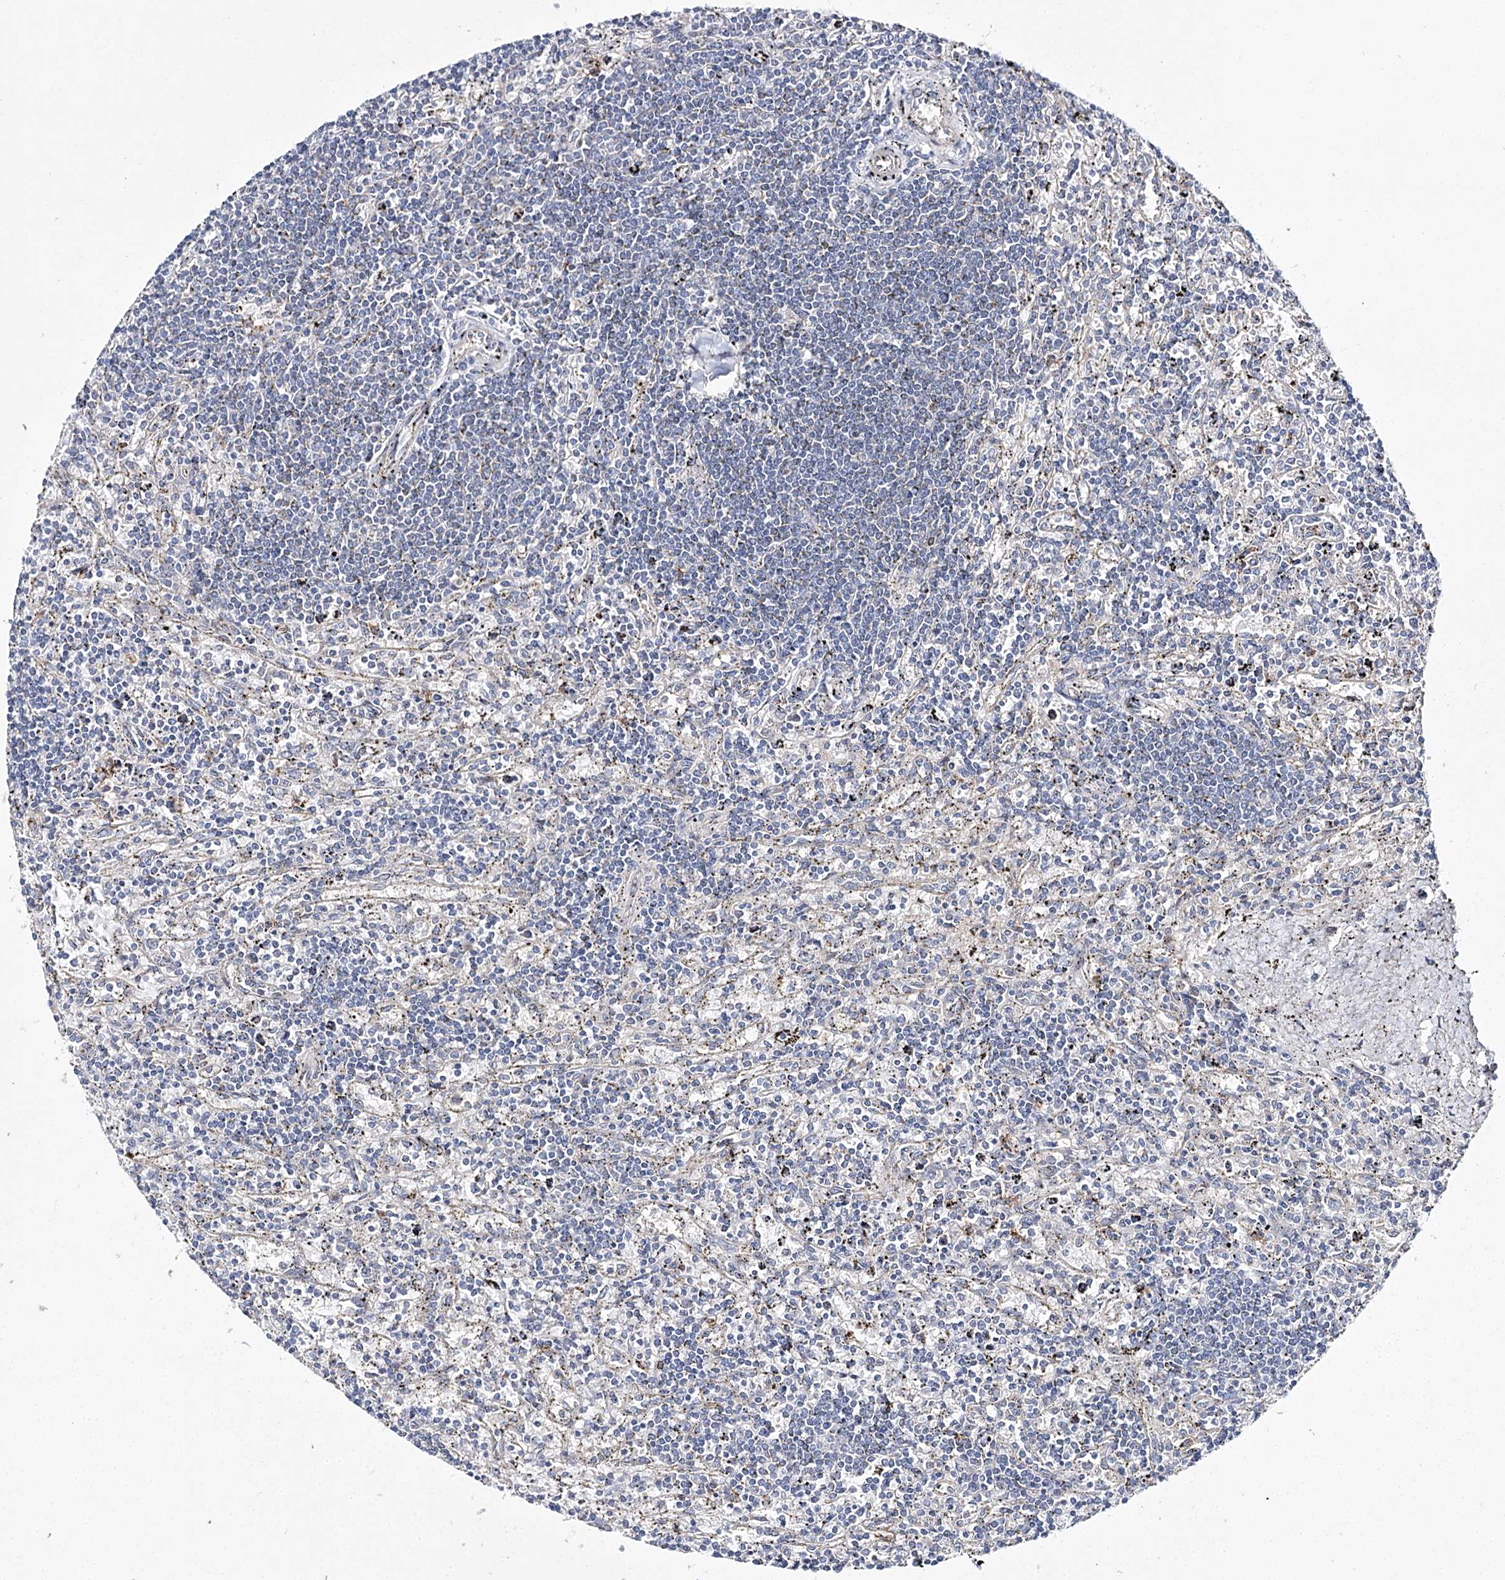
{"staining": {"intensity": "negative", "quantity": "none", "location": "none"}, "tissue": "lymphoma", "cell_type": "Tumor cells", "image_type": "cancer", "snomed": [{"axis": "morphology", "description": "Malignant lymphoma, non-Hodgkin's type, Low grade"}, {"axis": "topography", "description": "Spleen"}], "caption": "The IHC histopathology image has no significant expression in tumor cells of malignant lymphoma, non-Hodgkin's type (low-grade) tissue.", "gene": "ARHGAP32", "patient": {"sex": "male", "age": 76}}